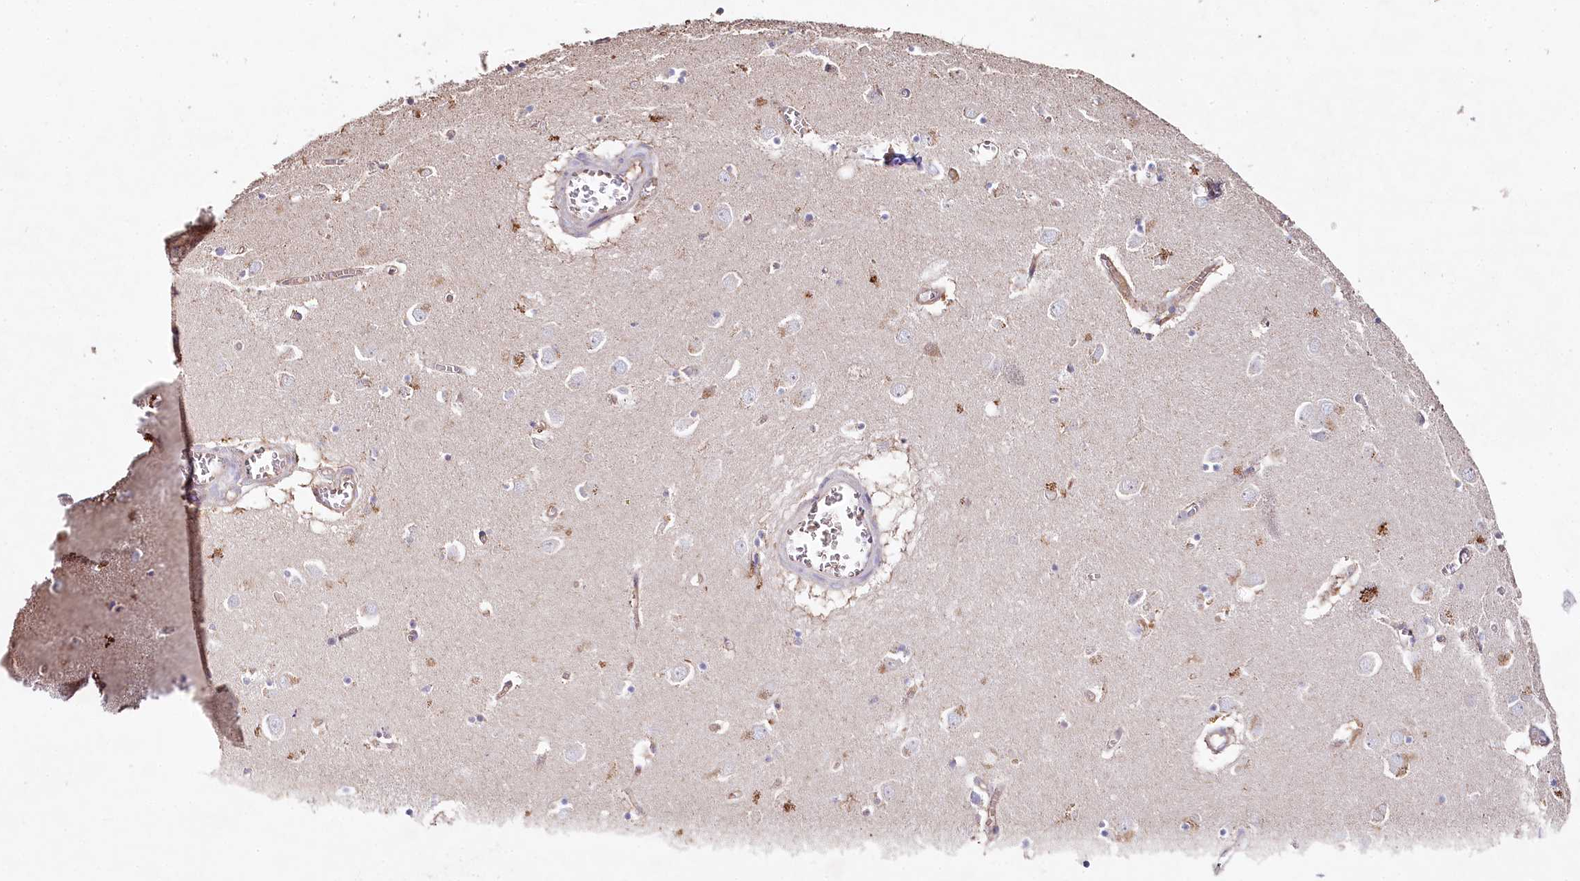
{"staining": {"intensity": "negative", "quantity": "none", "location": "none"}, "tissue": "caudate", "cell_type": "Glial cells", "image_type": "normal", "snomed": [{"axis": "morphology", "description": "Normal tissue, NOS"}, {"axis": "topography", "description": "Lateral ventricle wall"}], "caption": "Image shows no significant protein staining in glial cells of unremarkable caudate. (DAB immunohistochemistry visualized using brightfield microscopy, high magnification).", "gene": "RBP5", "patient": {"sex": "male", "age": 70}}